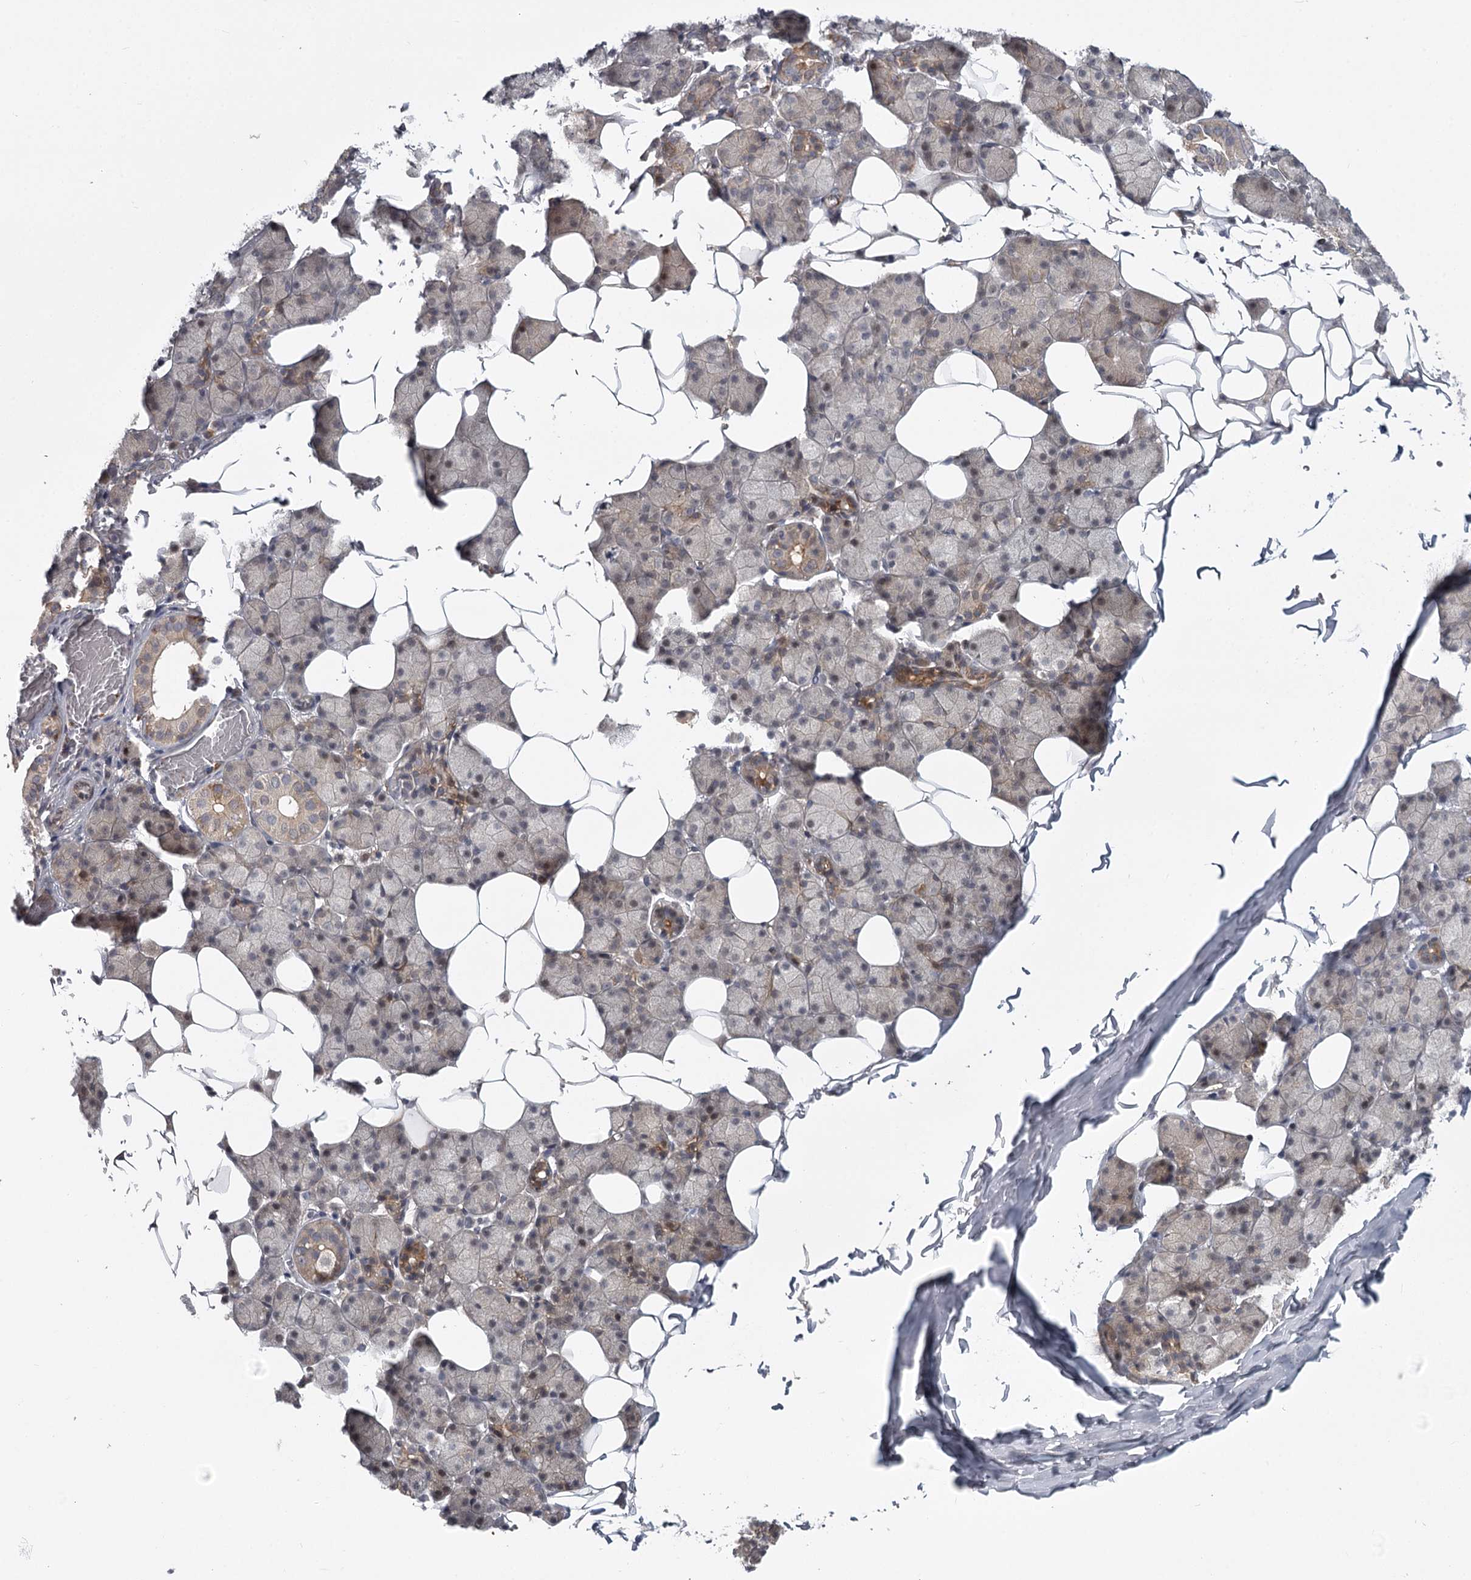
{"staining": {"intensity": "weak", "quantity": "25%-75%", "location": "cytoplasmic/membranous"}, "tissue": "salivary gland", "cell_type": "Glandular cells", "image_type": "normal", "snomed": [{"axis": "morphology", "description": "Normal tissue, NOS"}, {"axis": "topography", "description": "Salivary gland"}], "caption": "The immunohistochemical stain shows weak cytoplasmic/membranous positivity in glandular cells of benign salivary gland. Using DAB (3,3'-diaminobenzidine) (brown) and hematoxylin (blue) stains, captured at high magnification using brightfield microscopy.", "gene": "CCNG2", "patient": {"sex": "female", "age": 33}}